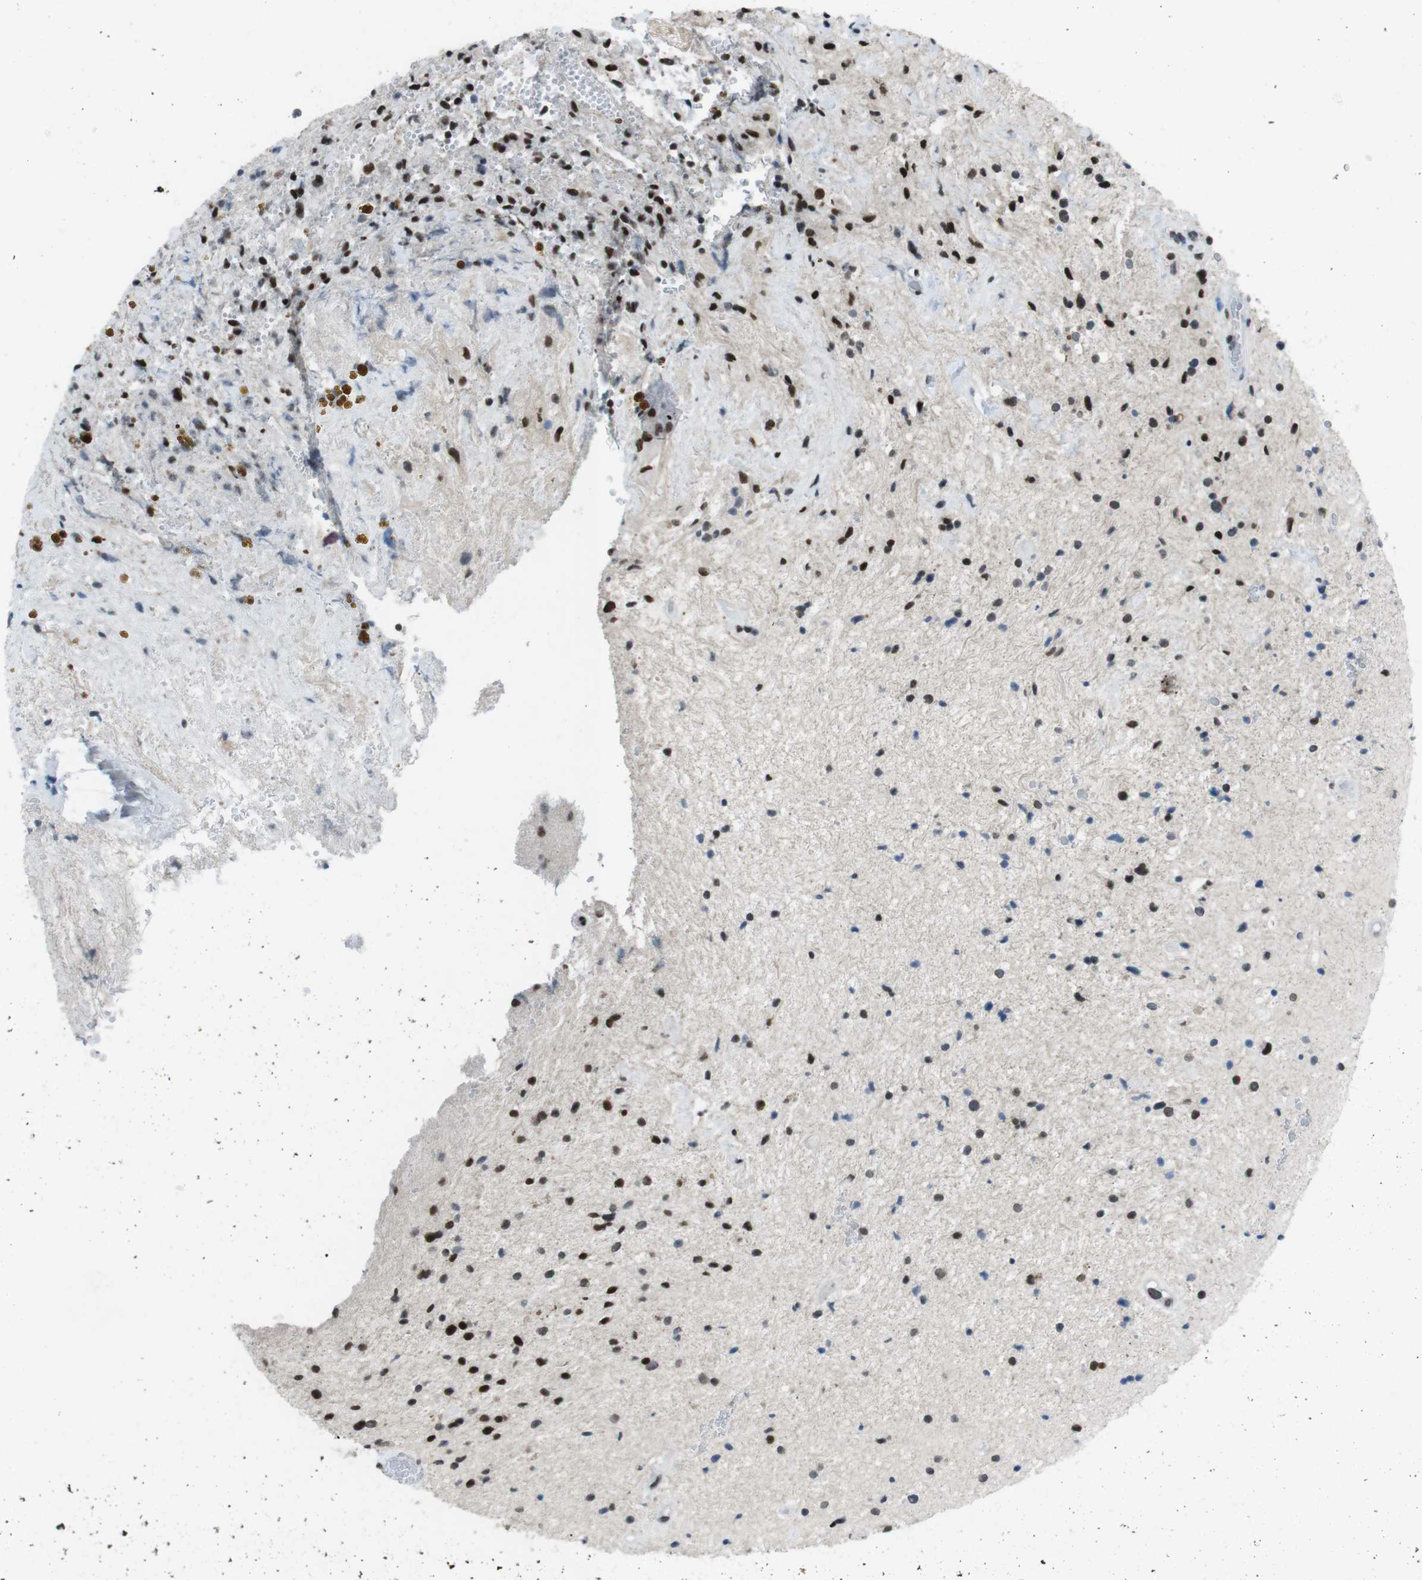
{"staining": {"intensity": "strong", "quantity": ">75%", "location": "cytoplasmic/membranous,nuclear"}, "tissue": "glioma", "cell_type": "Tumor cells", "image_type": "cancer", "snomed": [{"axis": "morphology", "description": "Glioma, malignant, High grade"}, {"axis": "topography", "description": "Brain"}], "caption": "Human glioma stained for a protein (brown) shows strong cytoplasmic/membranous and nuclear positive positivity in about >75% of tumor cells.", "gene": "MAD1L1", "patient": {"sex": "male", "age": 33}}